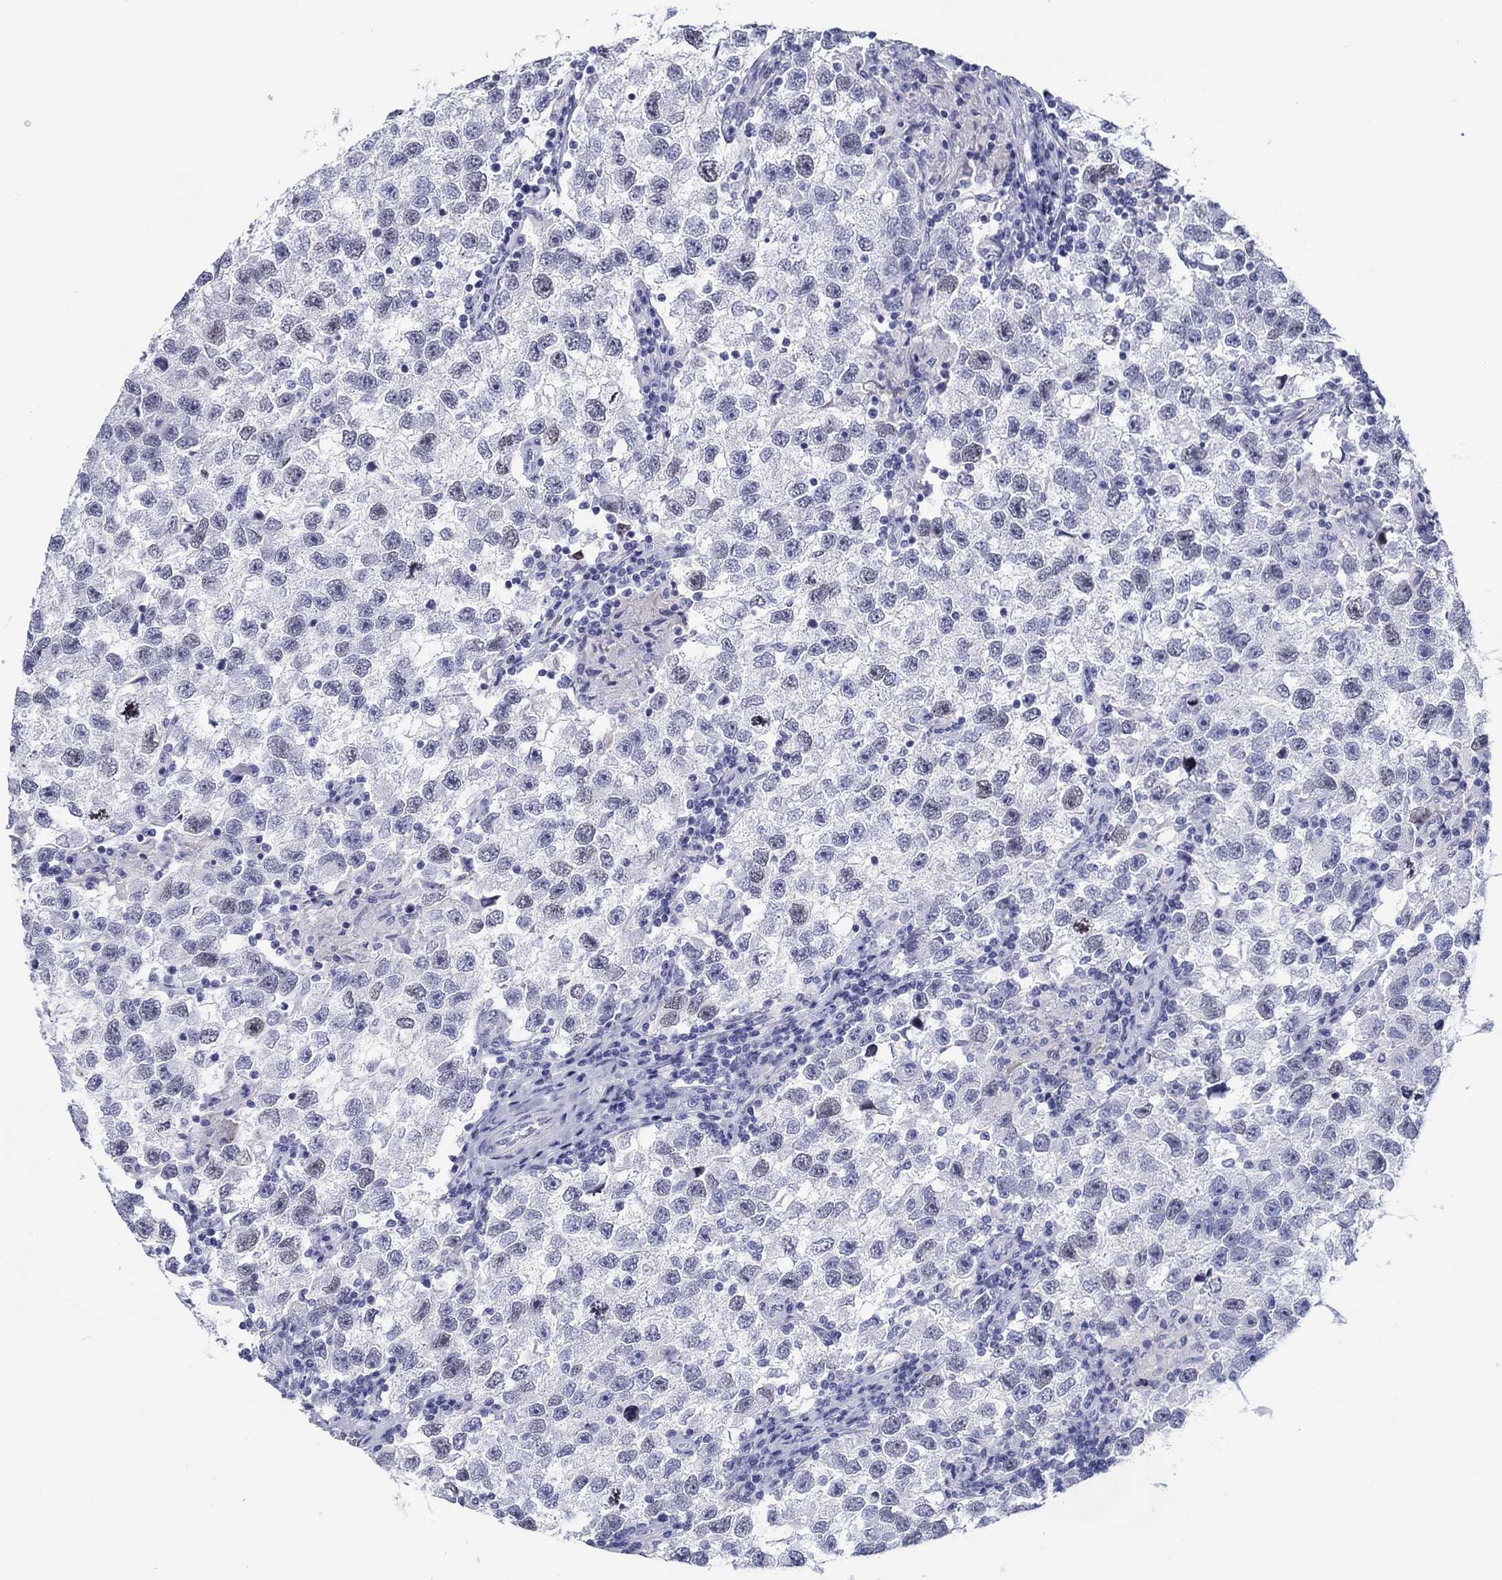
{"staining": {"intensity": "weak", "quantity": "<25%", "location": "nuclear"}, "tissue": "testis cancer", "cell_type": "Tumor cells", "image_type": "cancer", "snomed": [{"axis": "morphology", "description": "Seminoma, NOS"}, {"axis": "topography", "description": "Testis"}], "caption": "Photomicrograph shows no protein expression in tumor cells of testis cancer (seminoma) tissue.", "gene": "H1-1", "patient": {"sex": "male", "age": 26}}